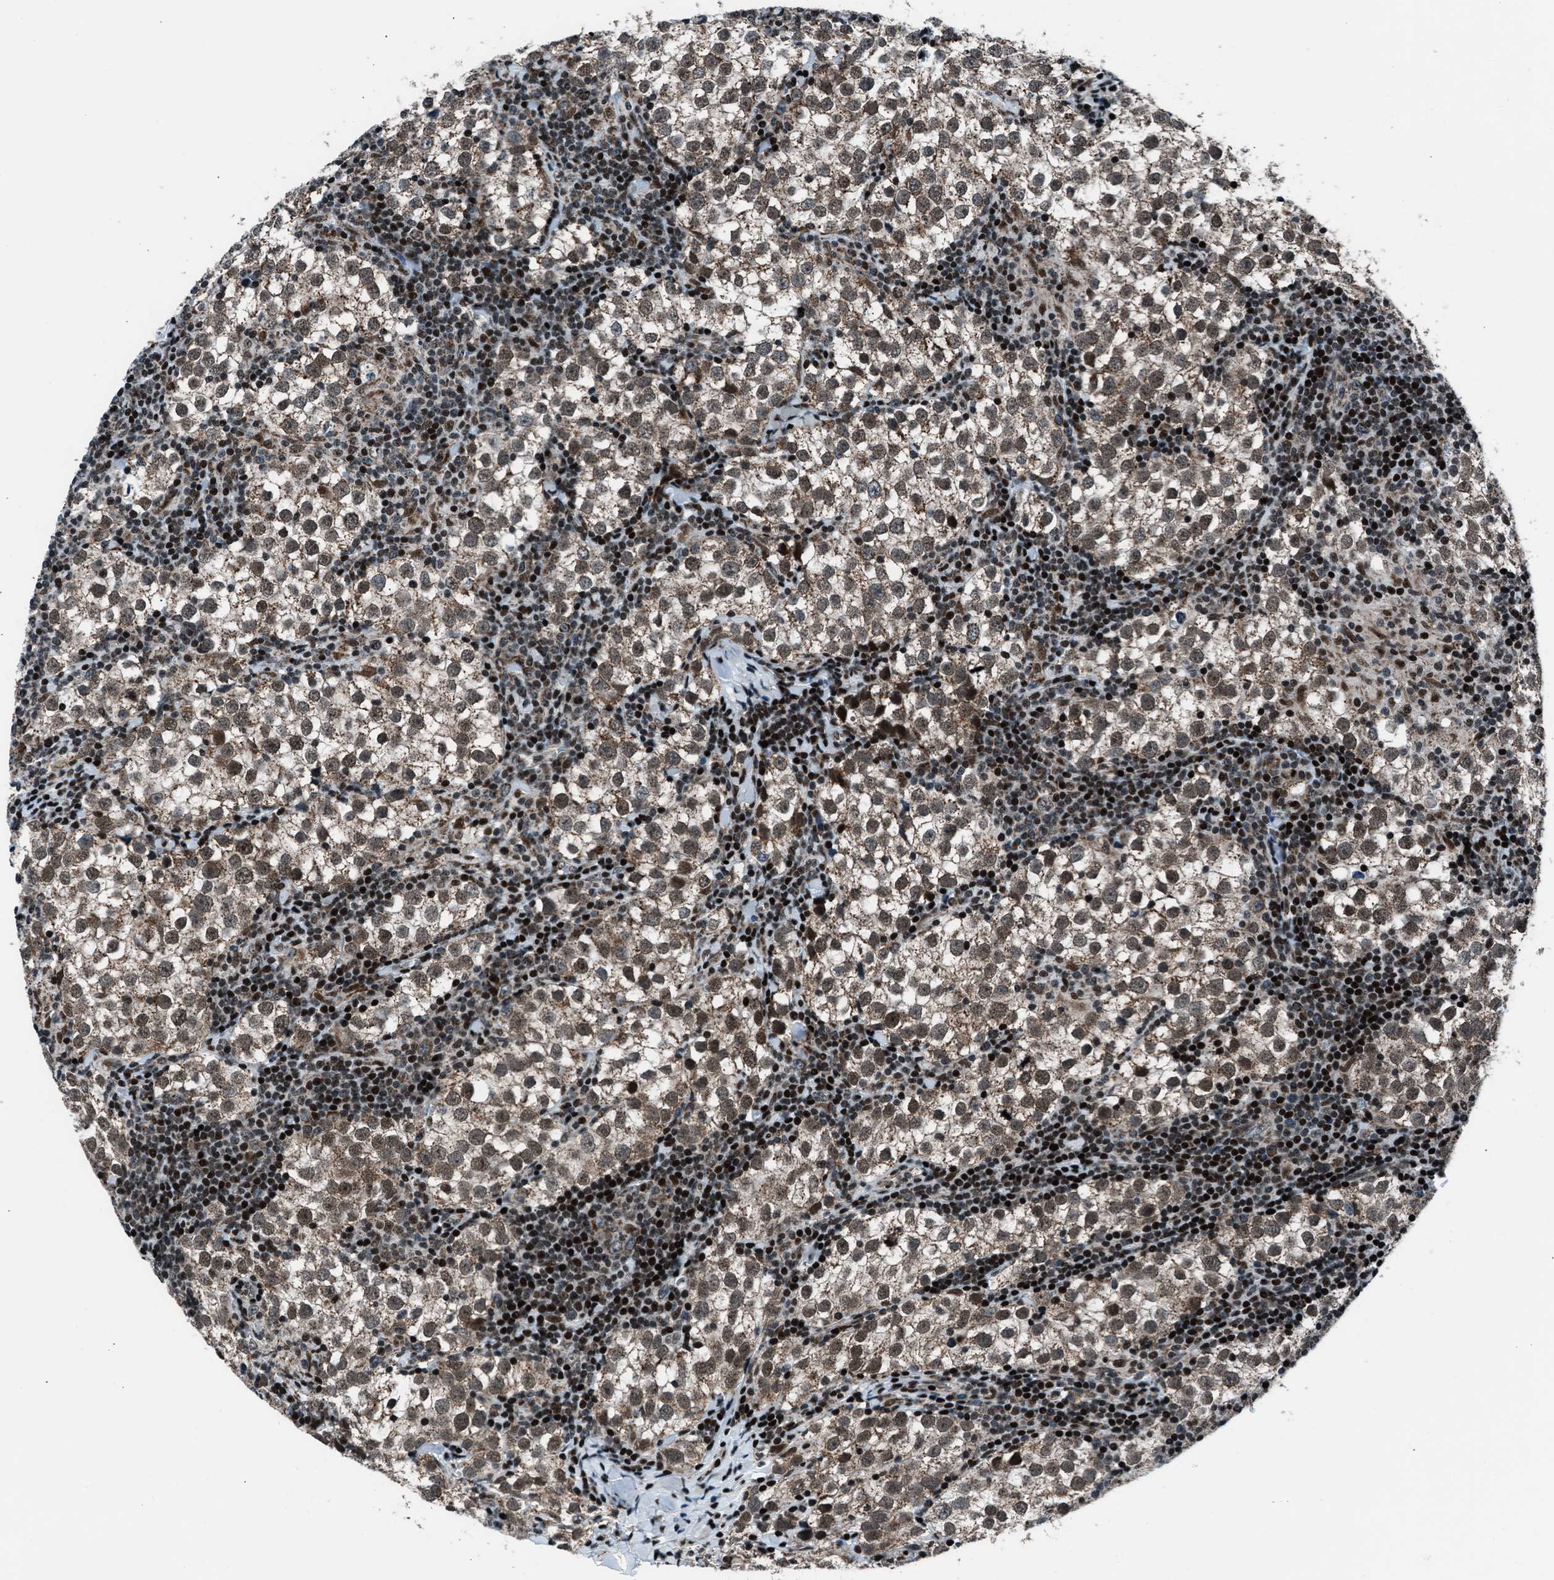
{"staining": {"intensity": "moderate", "quantity": ">75%", "location": "cytoplasmic/membranous,nuclear"}, "tissue": "testis cancer", "cell_type": "Tumor cells", "image_type": "cancer", "snomed": [{"axis": "morphology", "description": "Seminoma, NOS"}, {"axis": "morphology", "description": "Carcinoma, Embryonal, NOS"}, {"axis": "topography", "description": "Testis"}], "caption": "A photomicrograph showing moderate cytoplasmic/membranous and nuclear positivity in approximately >75% of tumor cells in testis cancer, as visualized by brown immunohistochemical staining.", "gene": "MORC3", "patient": {"sex": "male", "age": 36}}